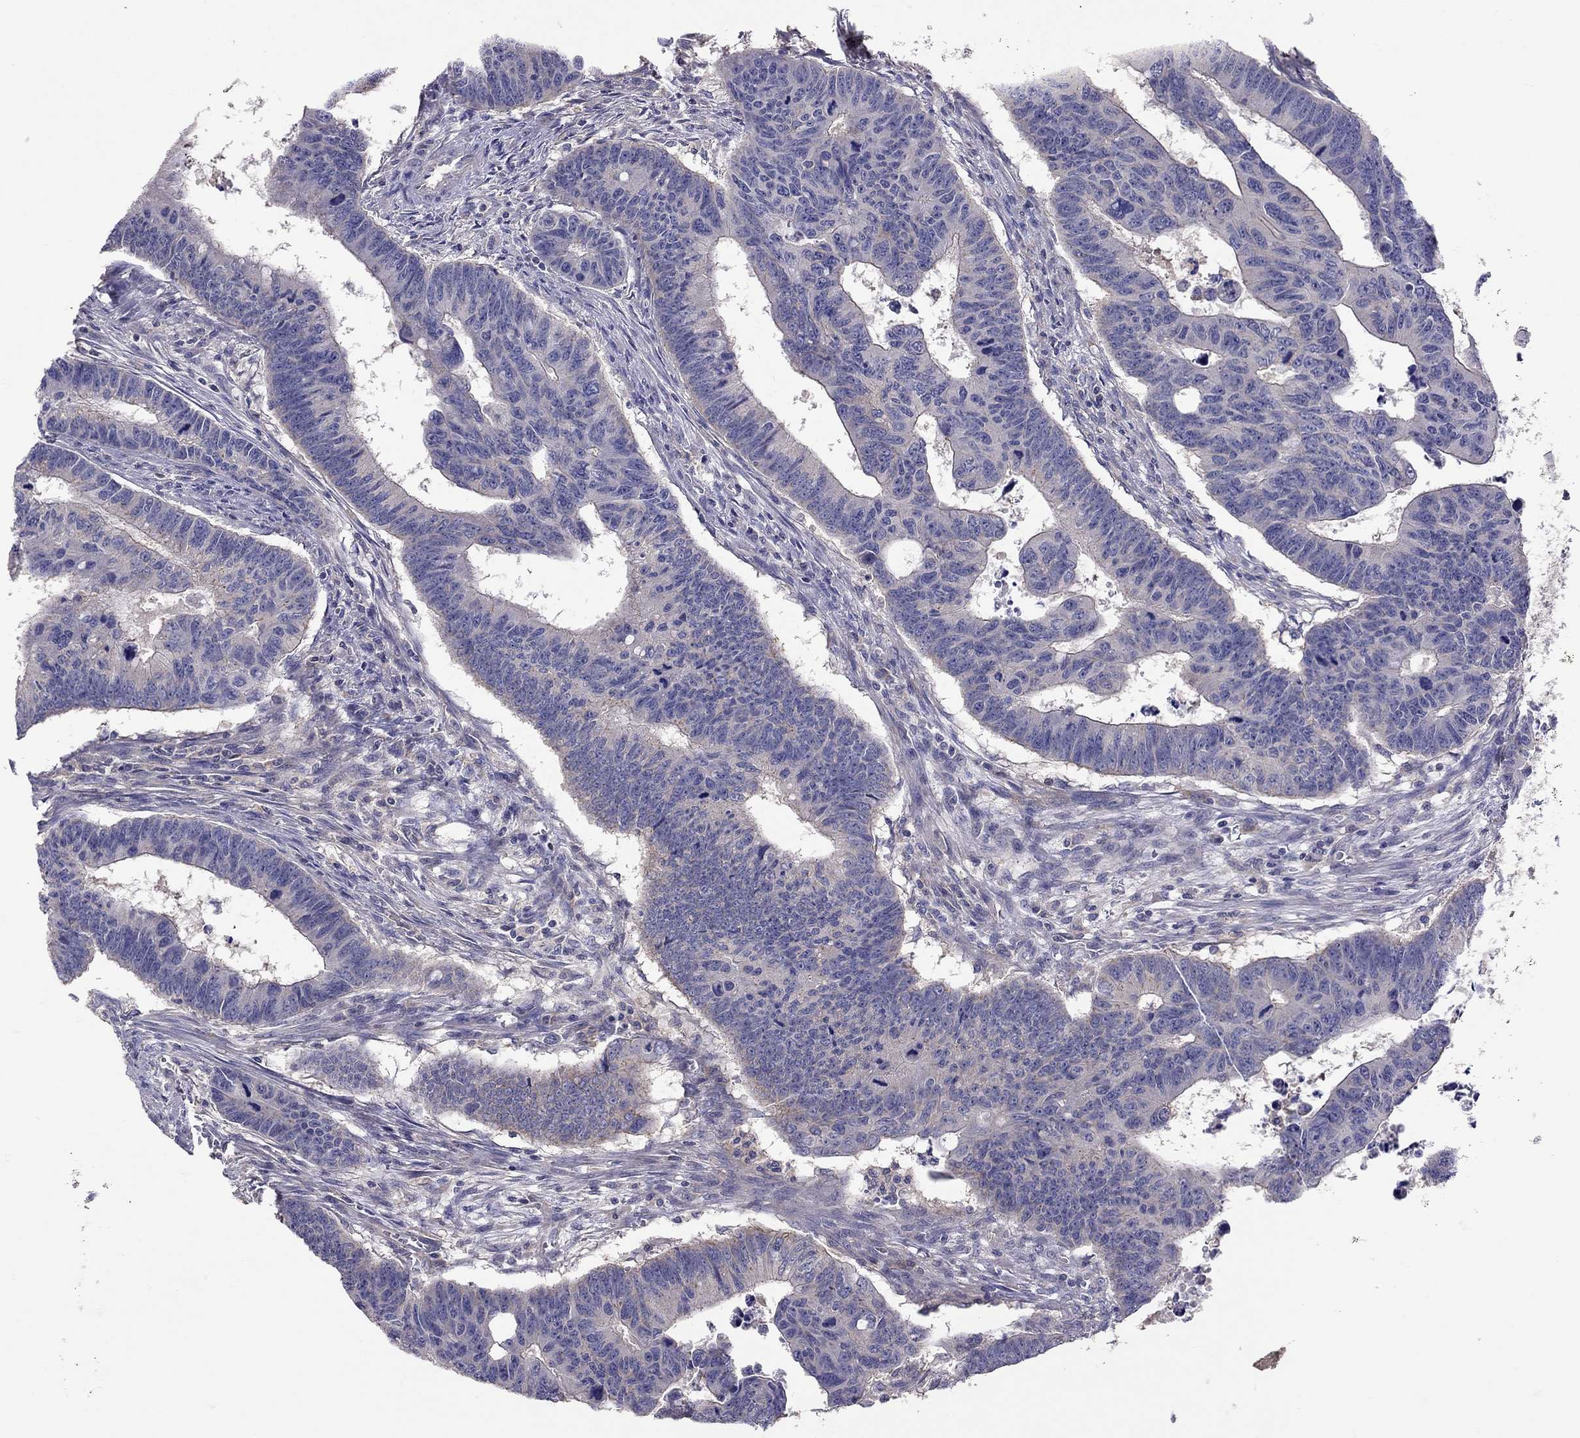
{"staining": {"intensity": "negative", "quantity": "none", "location": "none"}, "tissue": "colorectal cancer", "cell_type": "Tumor cells", "image_type": "cancer", "snomed": [{"axis": "morphology", "description": "Adenocarcinoma, NOS"}, {"axis": "topography", "description": "Appendix"}, {"axis": "topography", "description": "Colon"}, {"axis": "topography", "description": "Cecum"}, {"axis": "topography", "description": "Colon asc"}], "caption": "This image is of colorectal adenocarcinoma stained with immunohistochemistry (IHC) to label a protein in brown with the nuclei are counter-stained blue. There is no positivity in tumor cells.", "gene": "RTP5", "patient": {"sex": "female", "age": 85}}